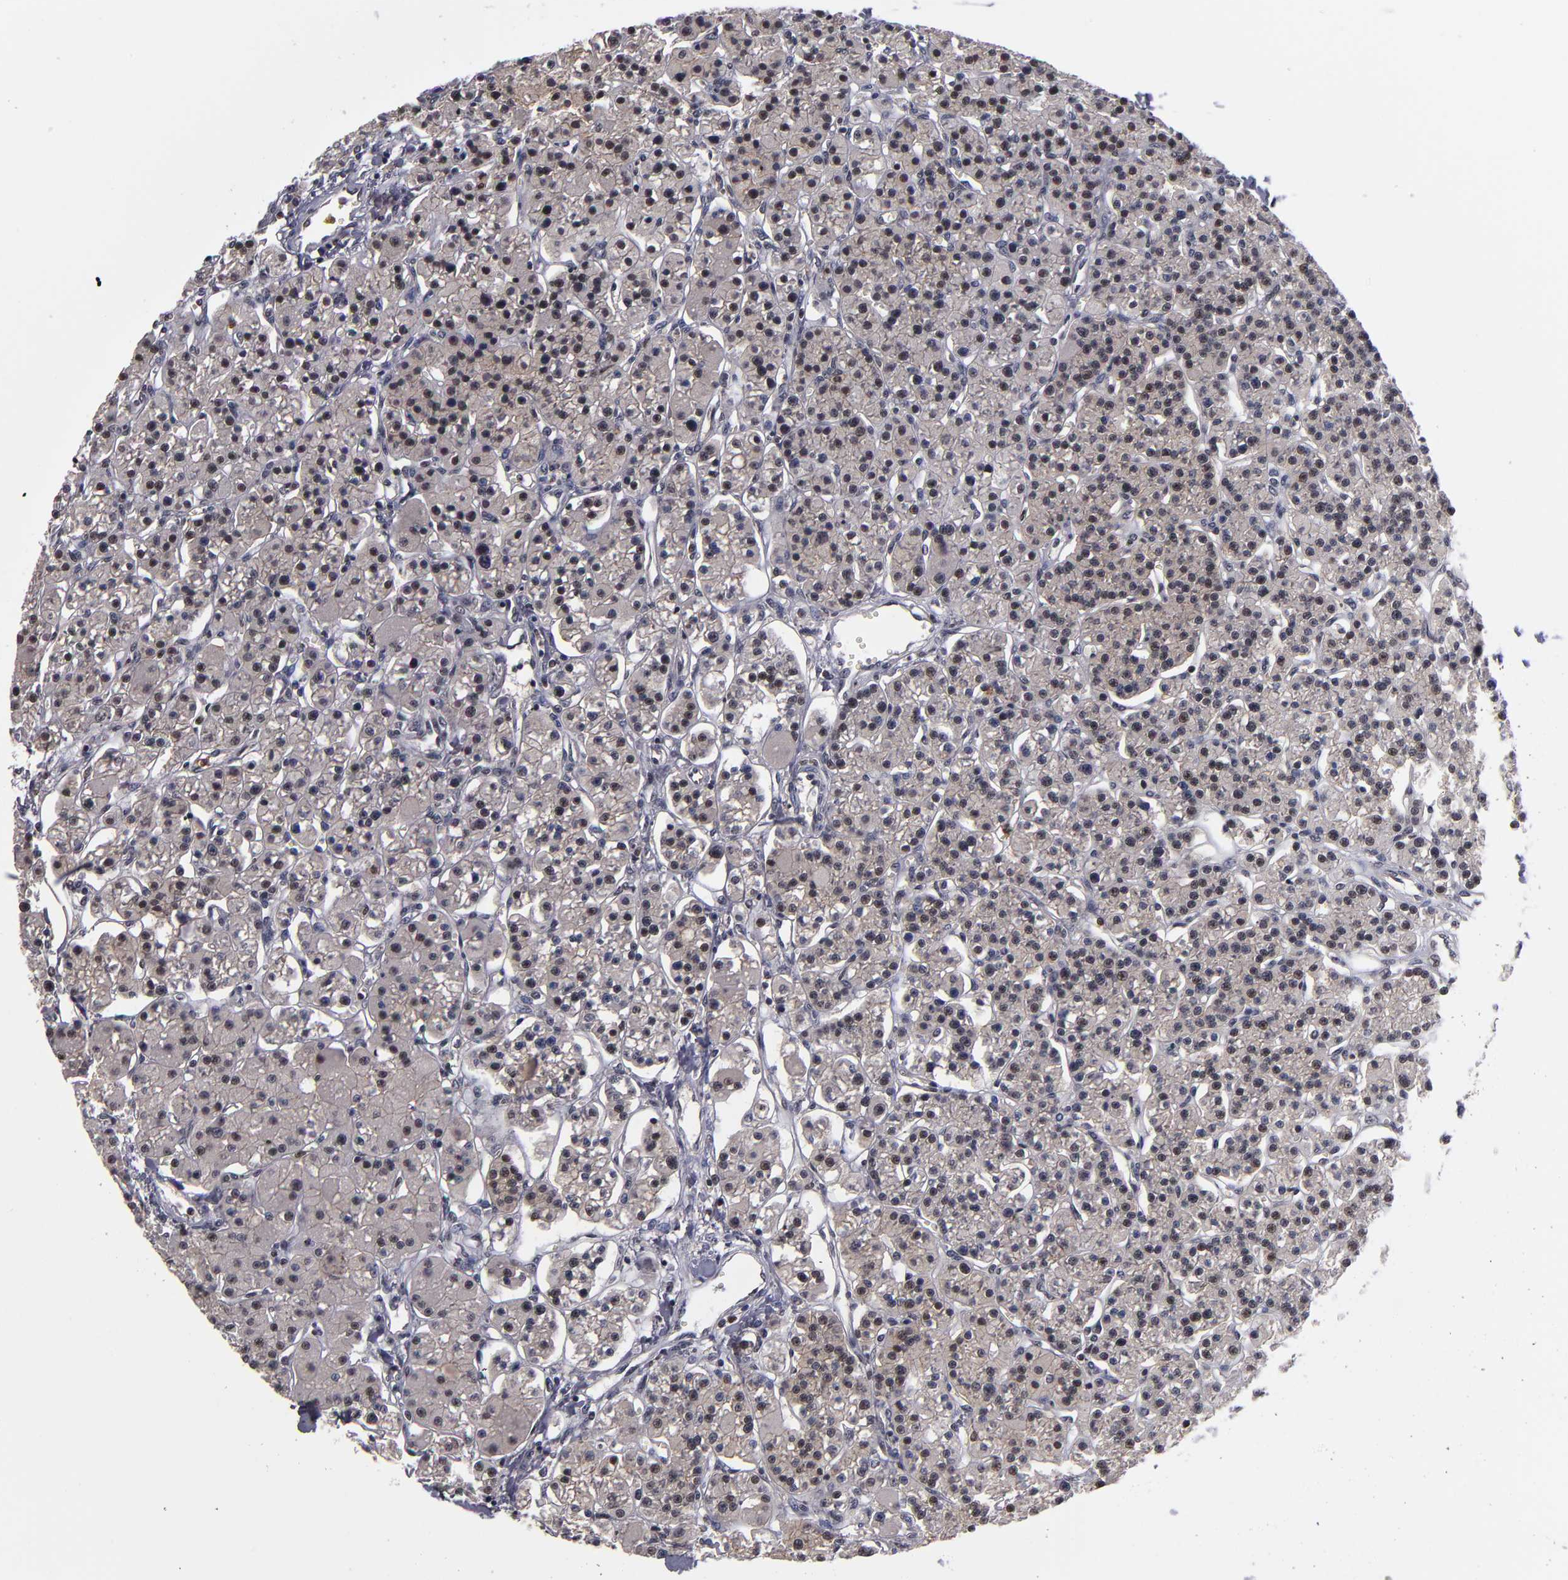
{"staining": {"intensity": "weak", "quantity": "25%-75%", "location": "nuclear"}, "tissue": "parathyroid gland", "cell_type": "Glandular cells", "image_type": "normal", "snomed": [{"axis": "morphology", "description": "Normal tissue, NOS"}, {"axis": "topography", "description": "Parathyroid gland"}], "caption": "Immunohistochemical staining of unremarkable parathyroid gland demonstrates 25%-75% levels of weak nuclear protein positivity in about 25%-75% of glandular cells. (IHC, brightfield microscopy, high magnification).", "gene": "KDM6A", "patient": {"sex": "female", "age": 58}}